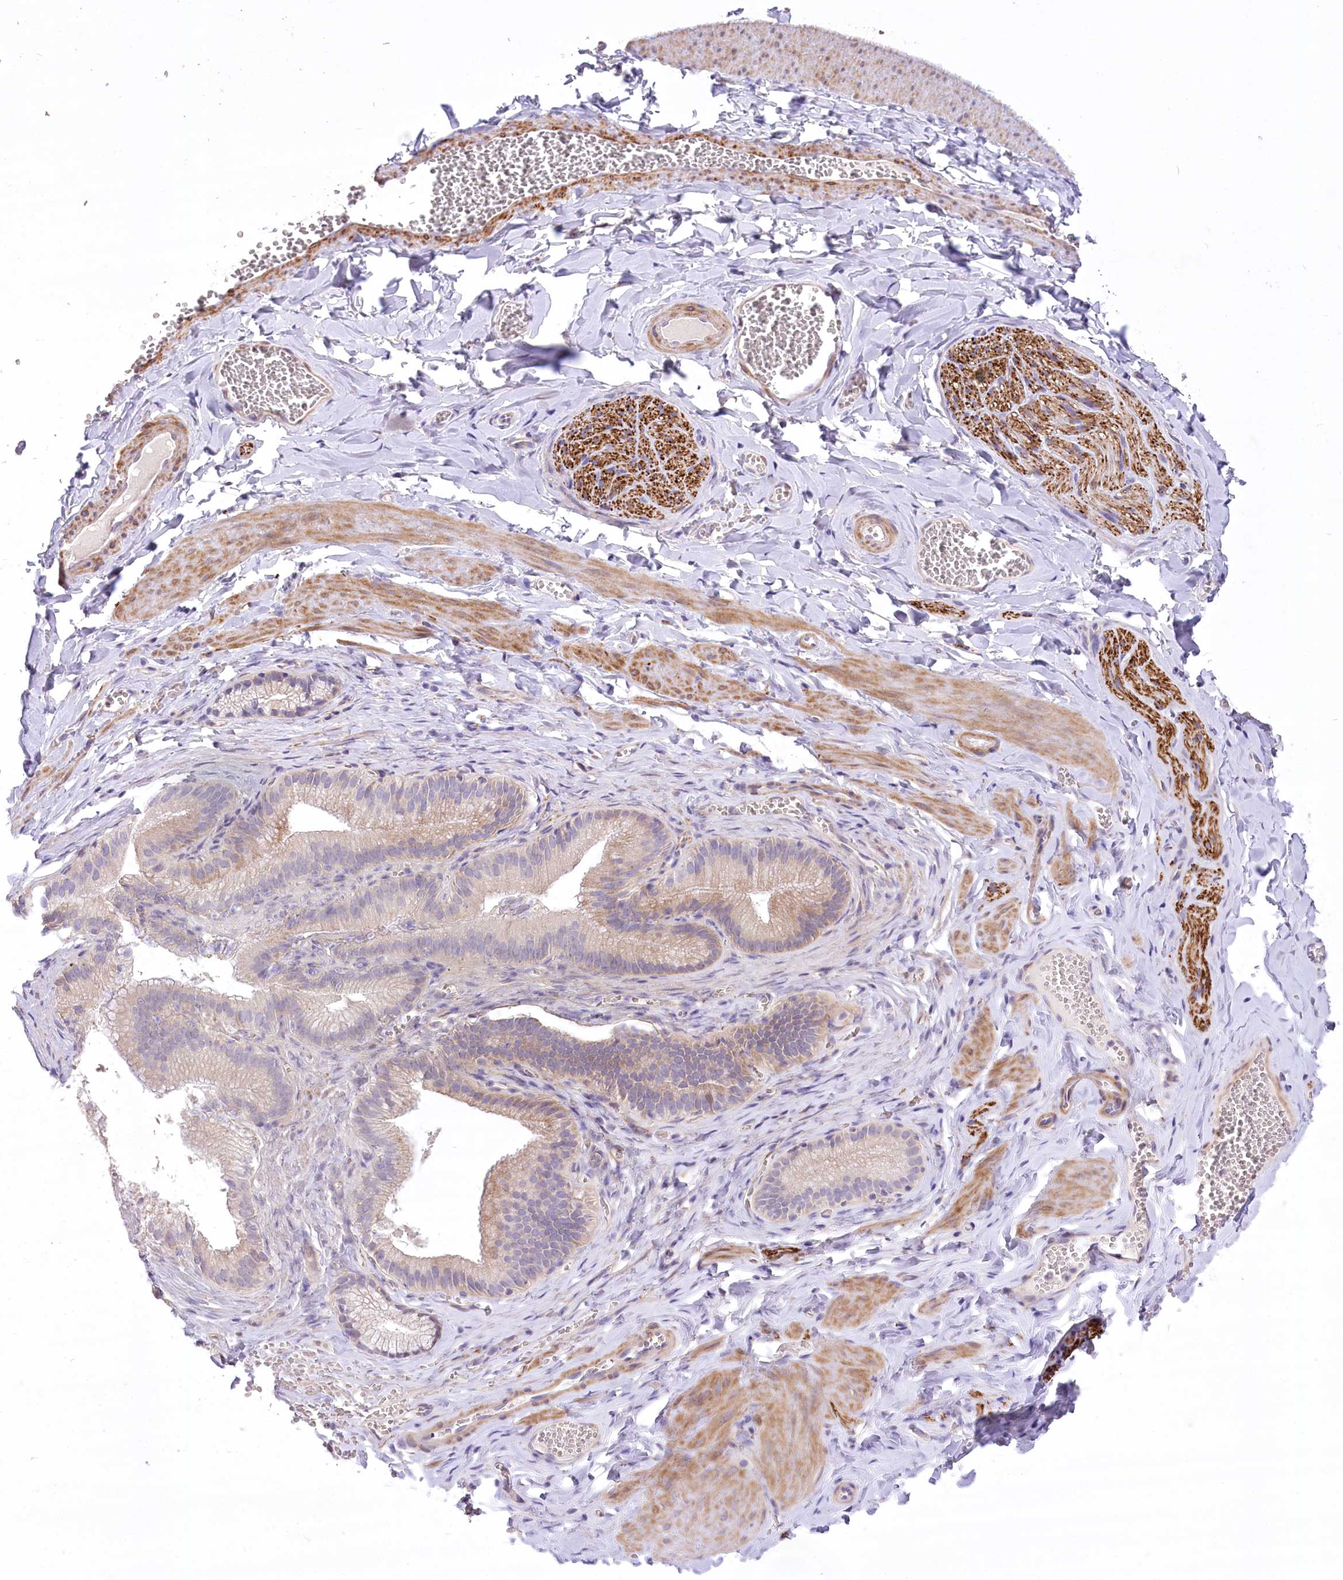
{"staining": {"intensity": "negative", "quantity": "none", "location": "none"}, "tissue": "adipose tissue", "cell_type": "Adipocytes", "image_type": "normal", "snomed": [{"axis": "morphology", "description": "Normal tissue, NOS"}, {"axis": "topography", "description": "Gallbladder"}, {"axis": "topography", "description": "Peripheral nerve tissue"}], "caption": "IHC micrograph of unremarkable adipose tissue stained for a protein (brown), which shows no staining in adipocytes. (DAB IHC visualized using brightfield microscopy, high magnification).", "gene": "ANGPTL3", "patient": {"sex": "male", "age": 38}}